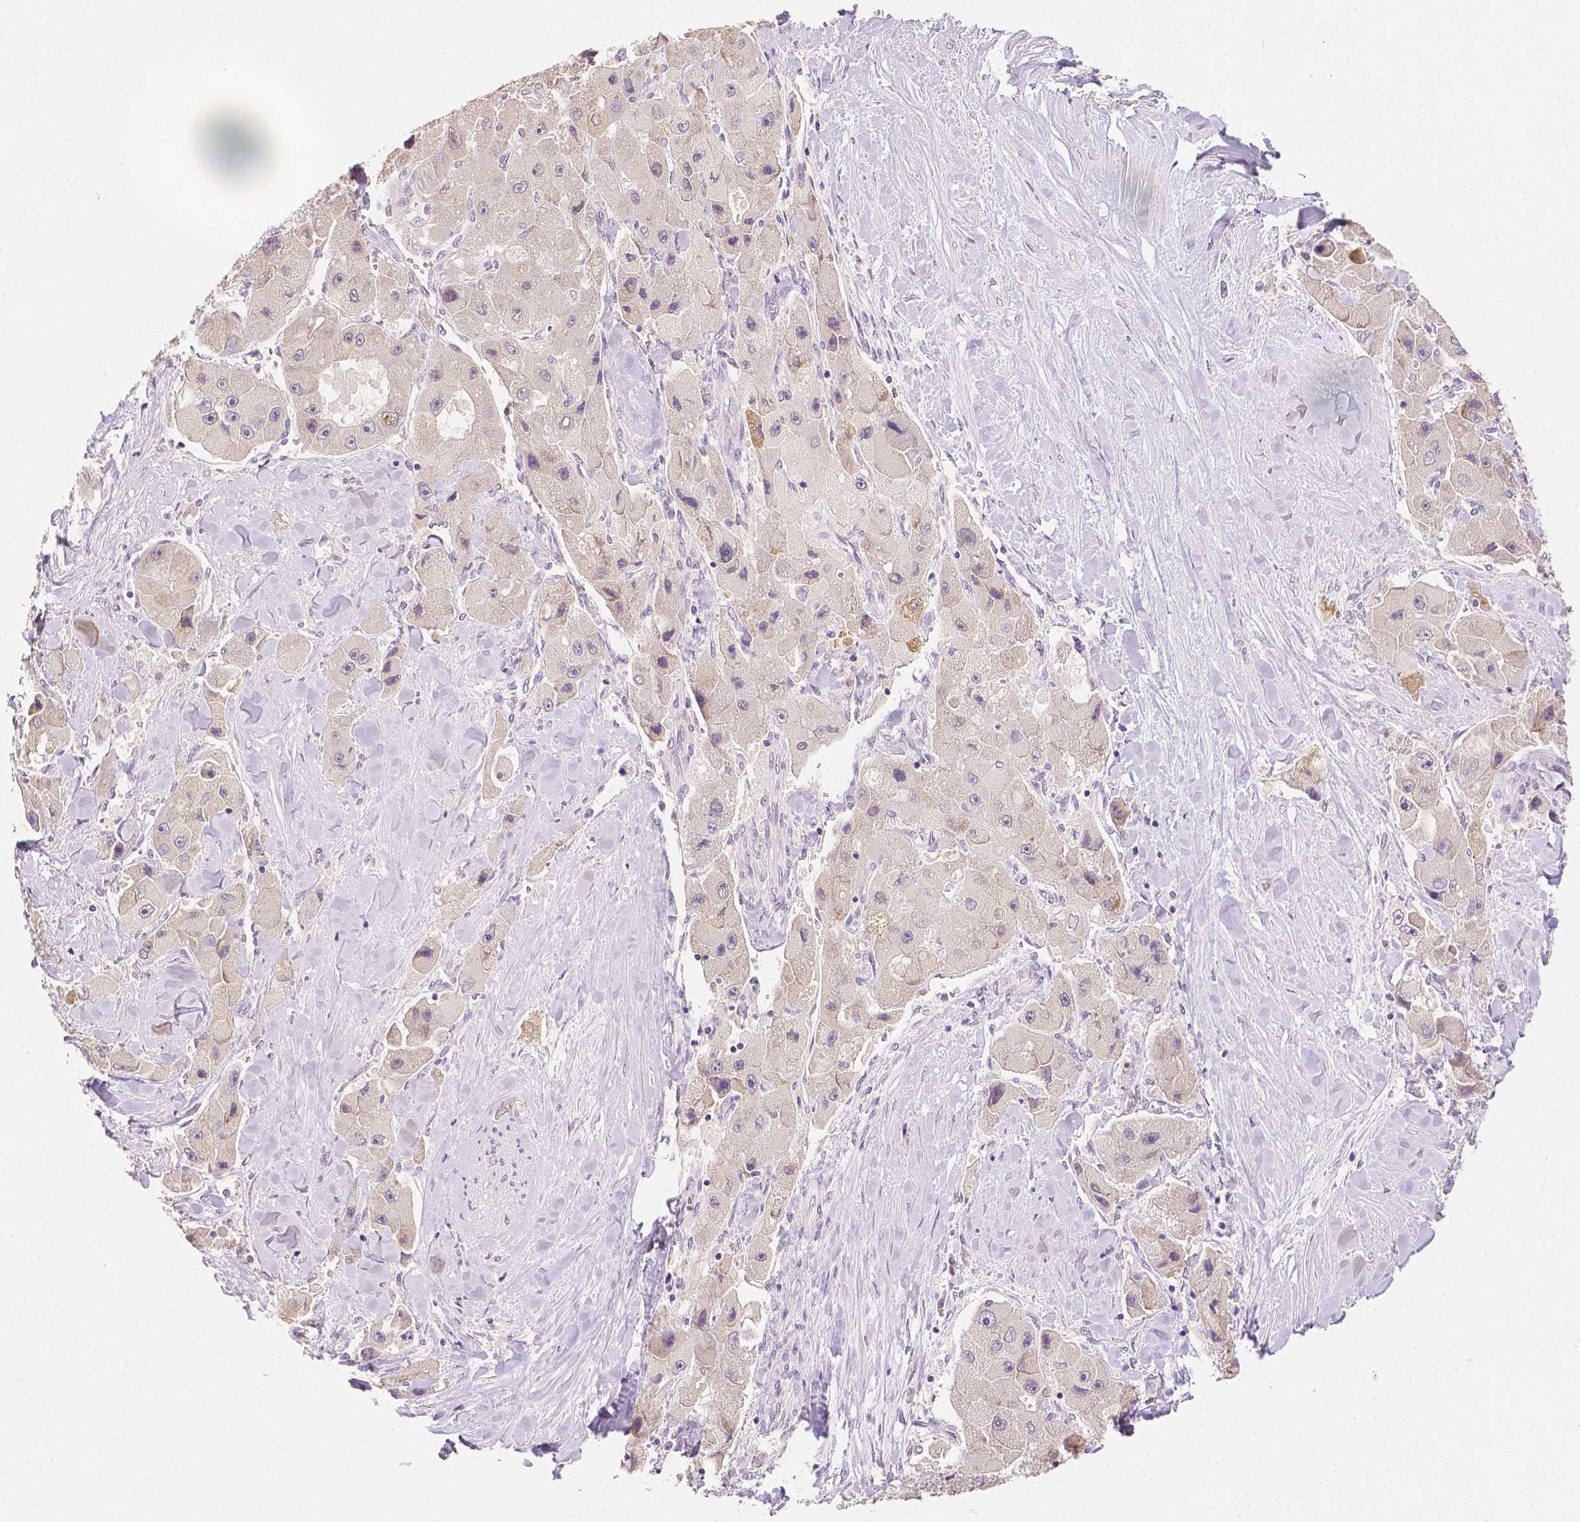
{"staining": {"intensity": "negative", "quantity": "none", "location": "none"}, "tissue": "liver cancer", "cell_type": "Tumor cells", "image_type": "cancer", "snomed": [{"axis": "morphology", "description": "Carcinoma, Hepatocellular, NOS"}, {"axis": "topography", "description": "Liver"}], "caption": "DAB (3,3'-diaminobenzidine) immunohistochemical staining of hepatocellular carcinoma (liver) exhibits no significant positivity in tumor cells.", "gene": "TGM1", "patient": {"sex": "male", "age": 24}}